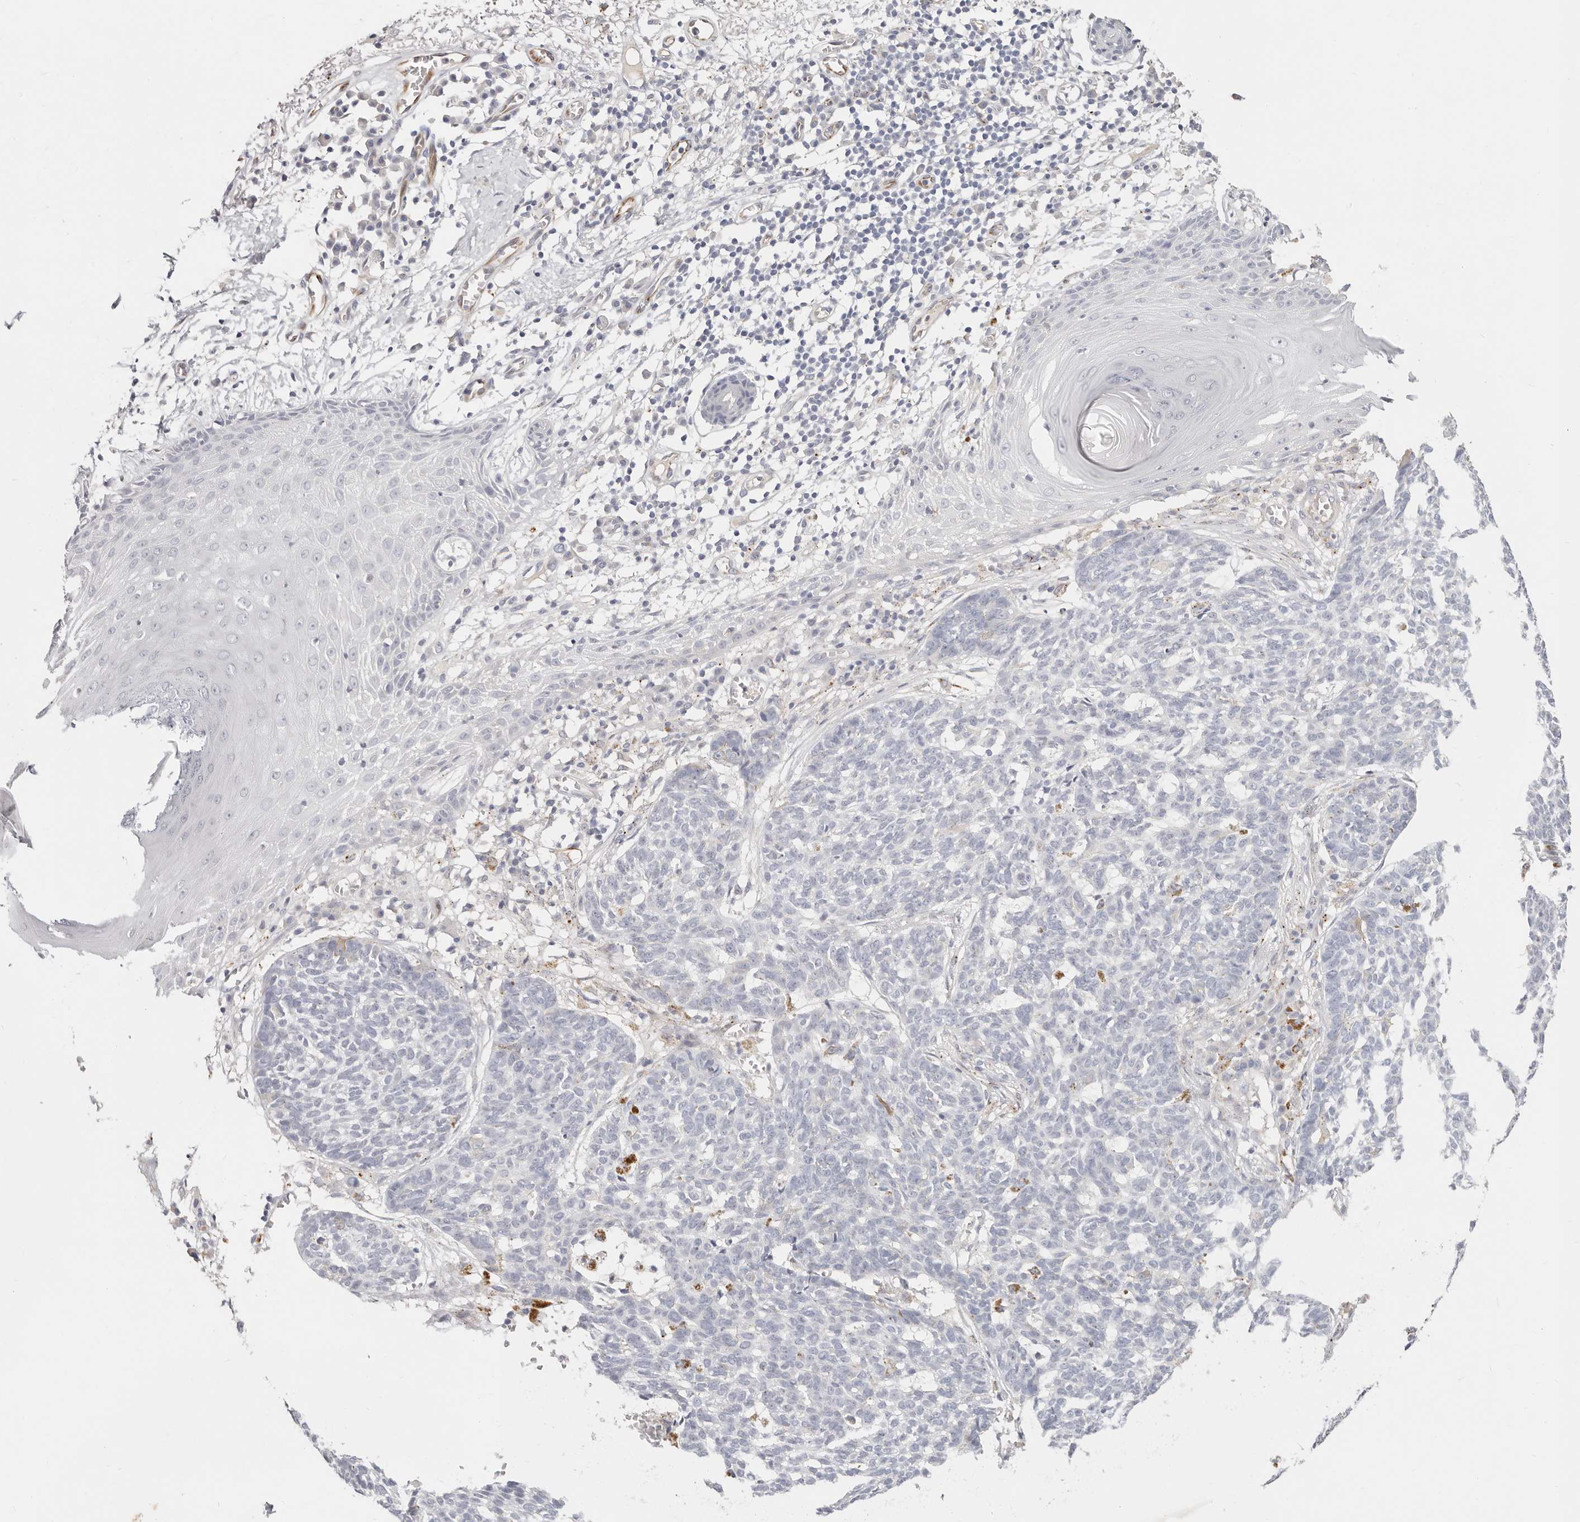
{"staining": {"intensity": "negative", "quantity": "none", "location": "none"}, "tissue": "skin cancer", "cell_type": "Tumor cells", "image_type": "cancer", "snomed": [{"axis": "morphology", "description": "Basal cell carcinoma"}, {"axis": "topography", "description": "Skin"}], "caption": "This image is of skin cancer (basal cell carcinoma) stained with immunohistochemistry to label a protein in brown with the nuclei are counter-stained blue. There is no positivity in tumor cells.", "gene": "ZRANB1", "patient": {"sex": "male", "age": 85}}